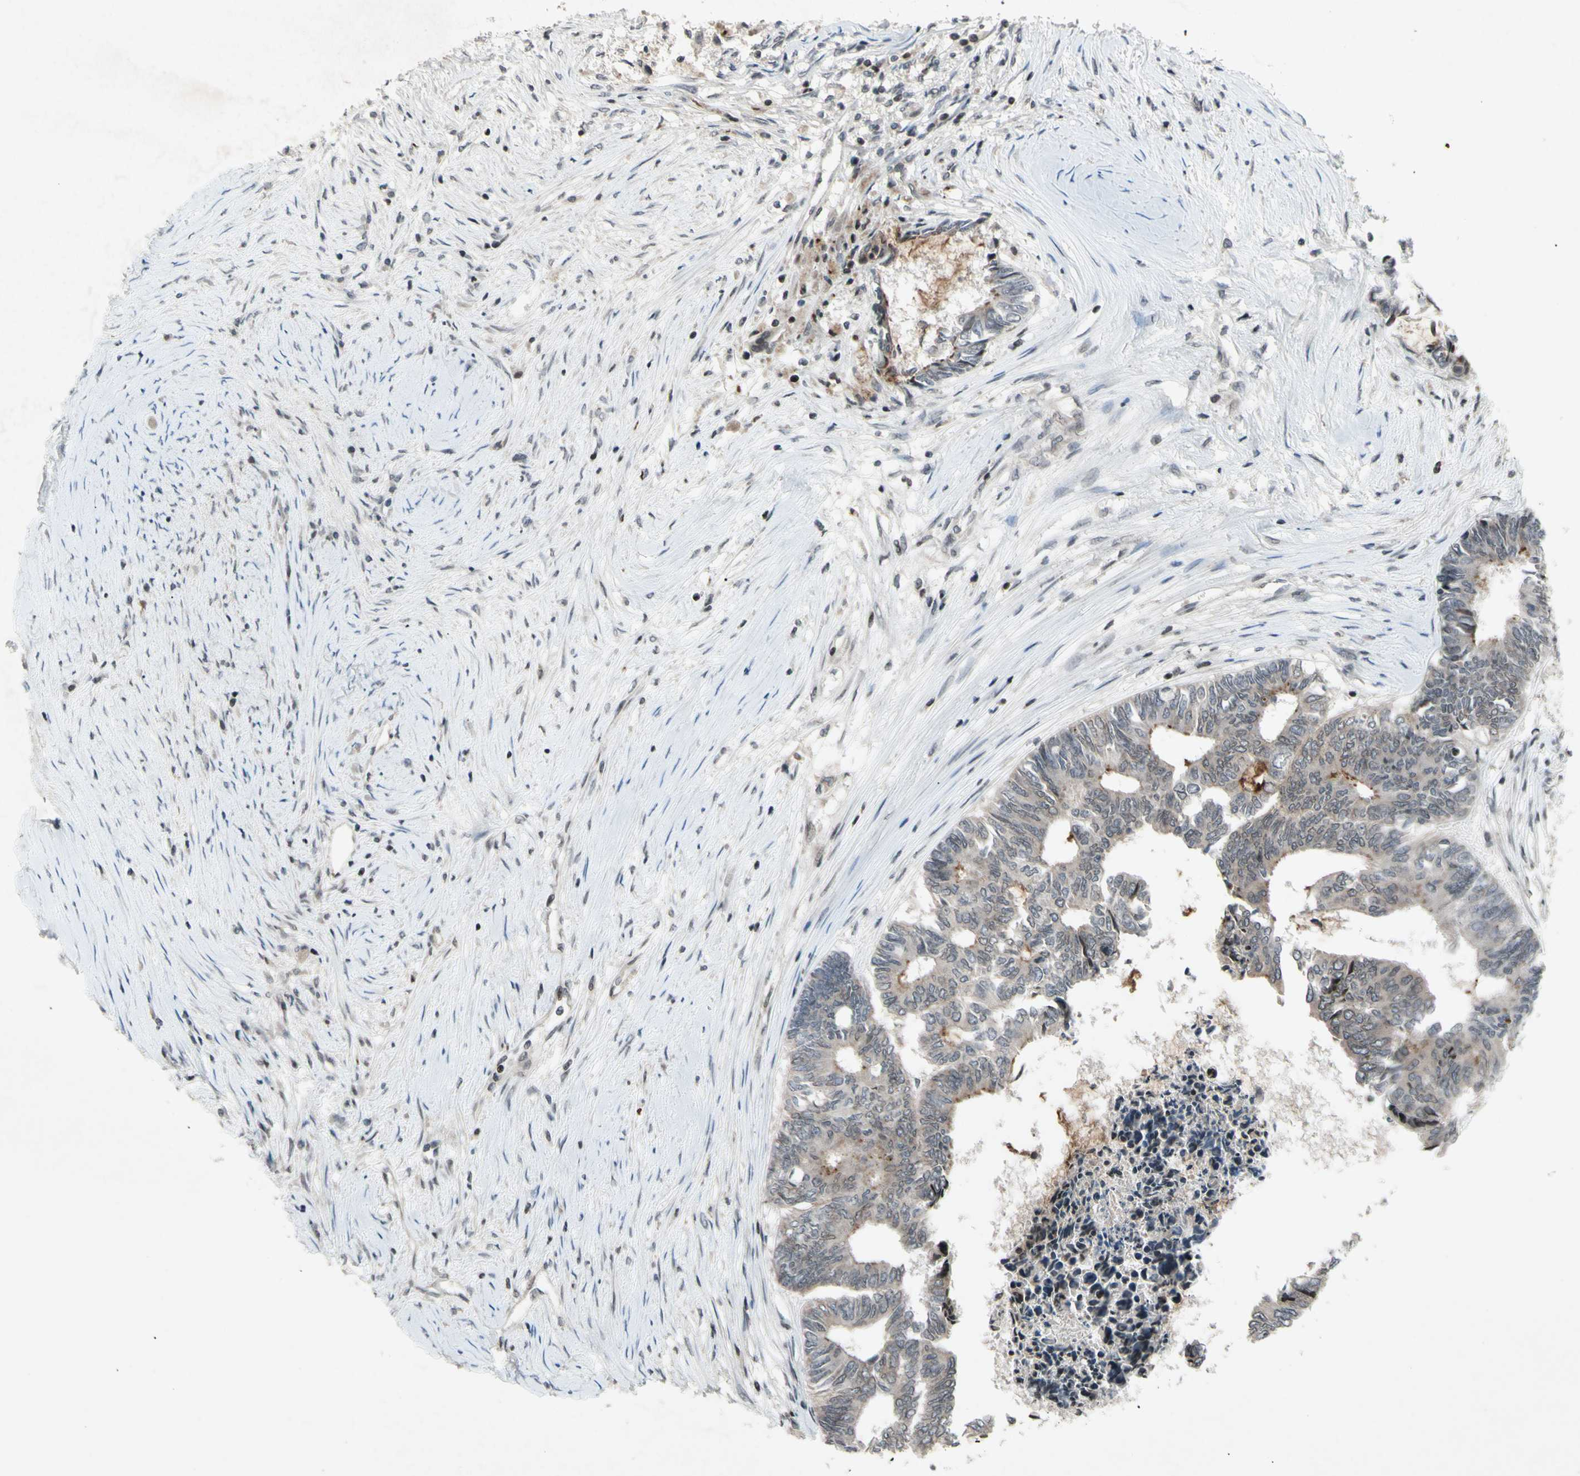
{"staining": {"intensity": "weak", "quantity": ">75%", "location": "cytoplasmic/membranous"}, "tissue": "colorectal cancer", "cell_type": "Tumor cells", "image_type": "cancer", "snomed": [{"axis": "morphology", "description": "Adenocarcinoma, NOS"}, {"axis": "topography", "description": "Rectum"}], "caption": "IHC staining of colorectal adenocarcinoma, which demonstrates low levels of weak cytoplasmic/membranous positivity in approximately >75% of tumor cells indicating weak cytoplasmic/membranous protein expression. The staining was performed using DAB (3,3'-diaminobenzidine) (brown) for protein detection and nuclei were counterstained in hematoxylin (blue).", "gene": "XPO1", "patient": {"sex": "male", "age": 63}}